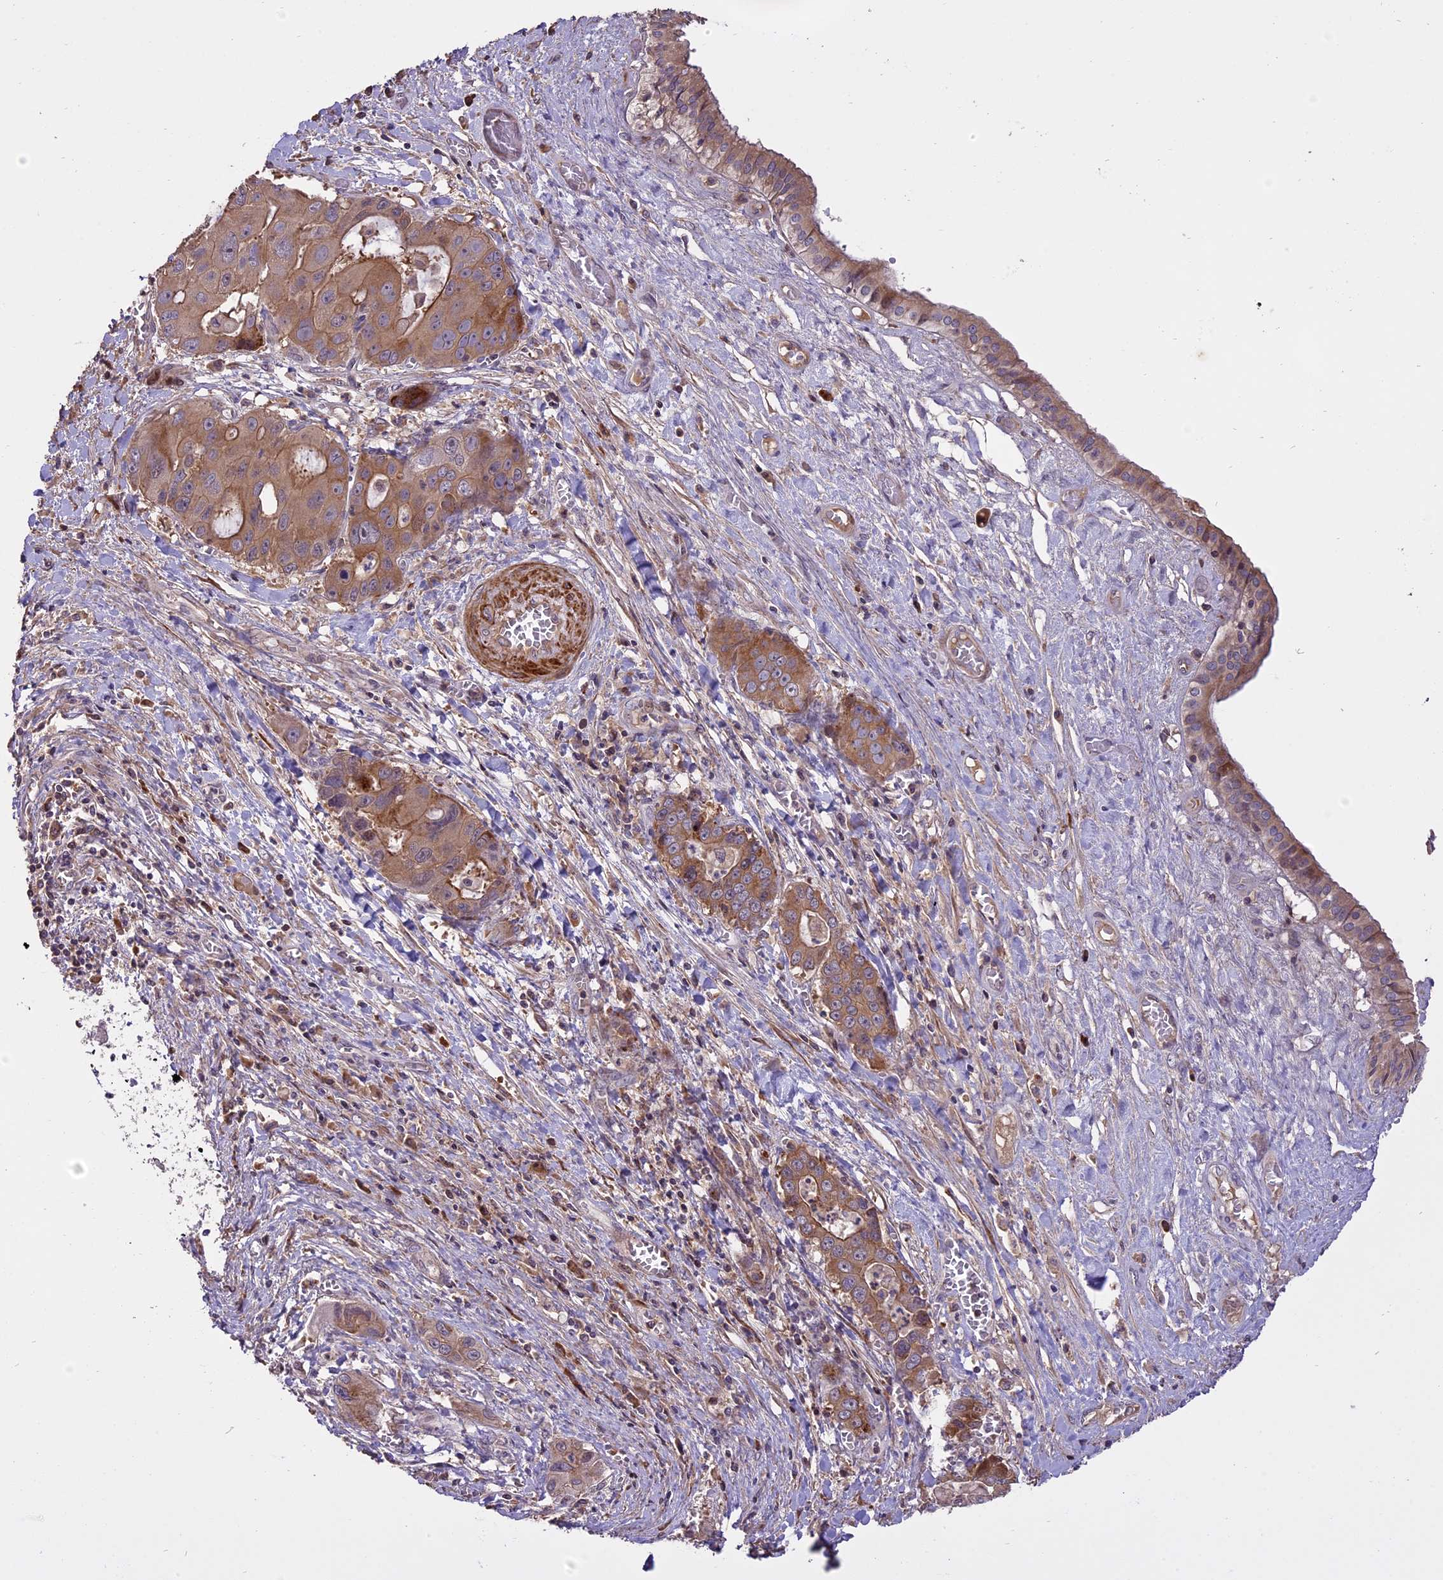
{"staining": {"intensity": "moderate", "quantity": ">75%", "location": "cytoplasmic/membranous"}, "tissue": "liver cancer", "cell_type": "Tumor cells", "image_type": "cancer", "snomed": [{"axis": "morphology", "description": "Cholangiocarcinoma"}, {"axis": "topography", "description": "Liver"}], "caption": "Immunohistochemistry (IHC) (DAB (3,3'-diaminobenzidine)) staining of liver cancer (cholangiocarcinoma) reveals moderate cytoplasmic/membranous protein staining in about >75% of tumor cells.", "gene": "ENHO", "patient": {"sex": "male", "age": 67}}